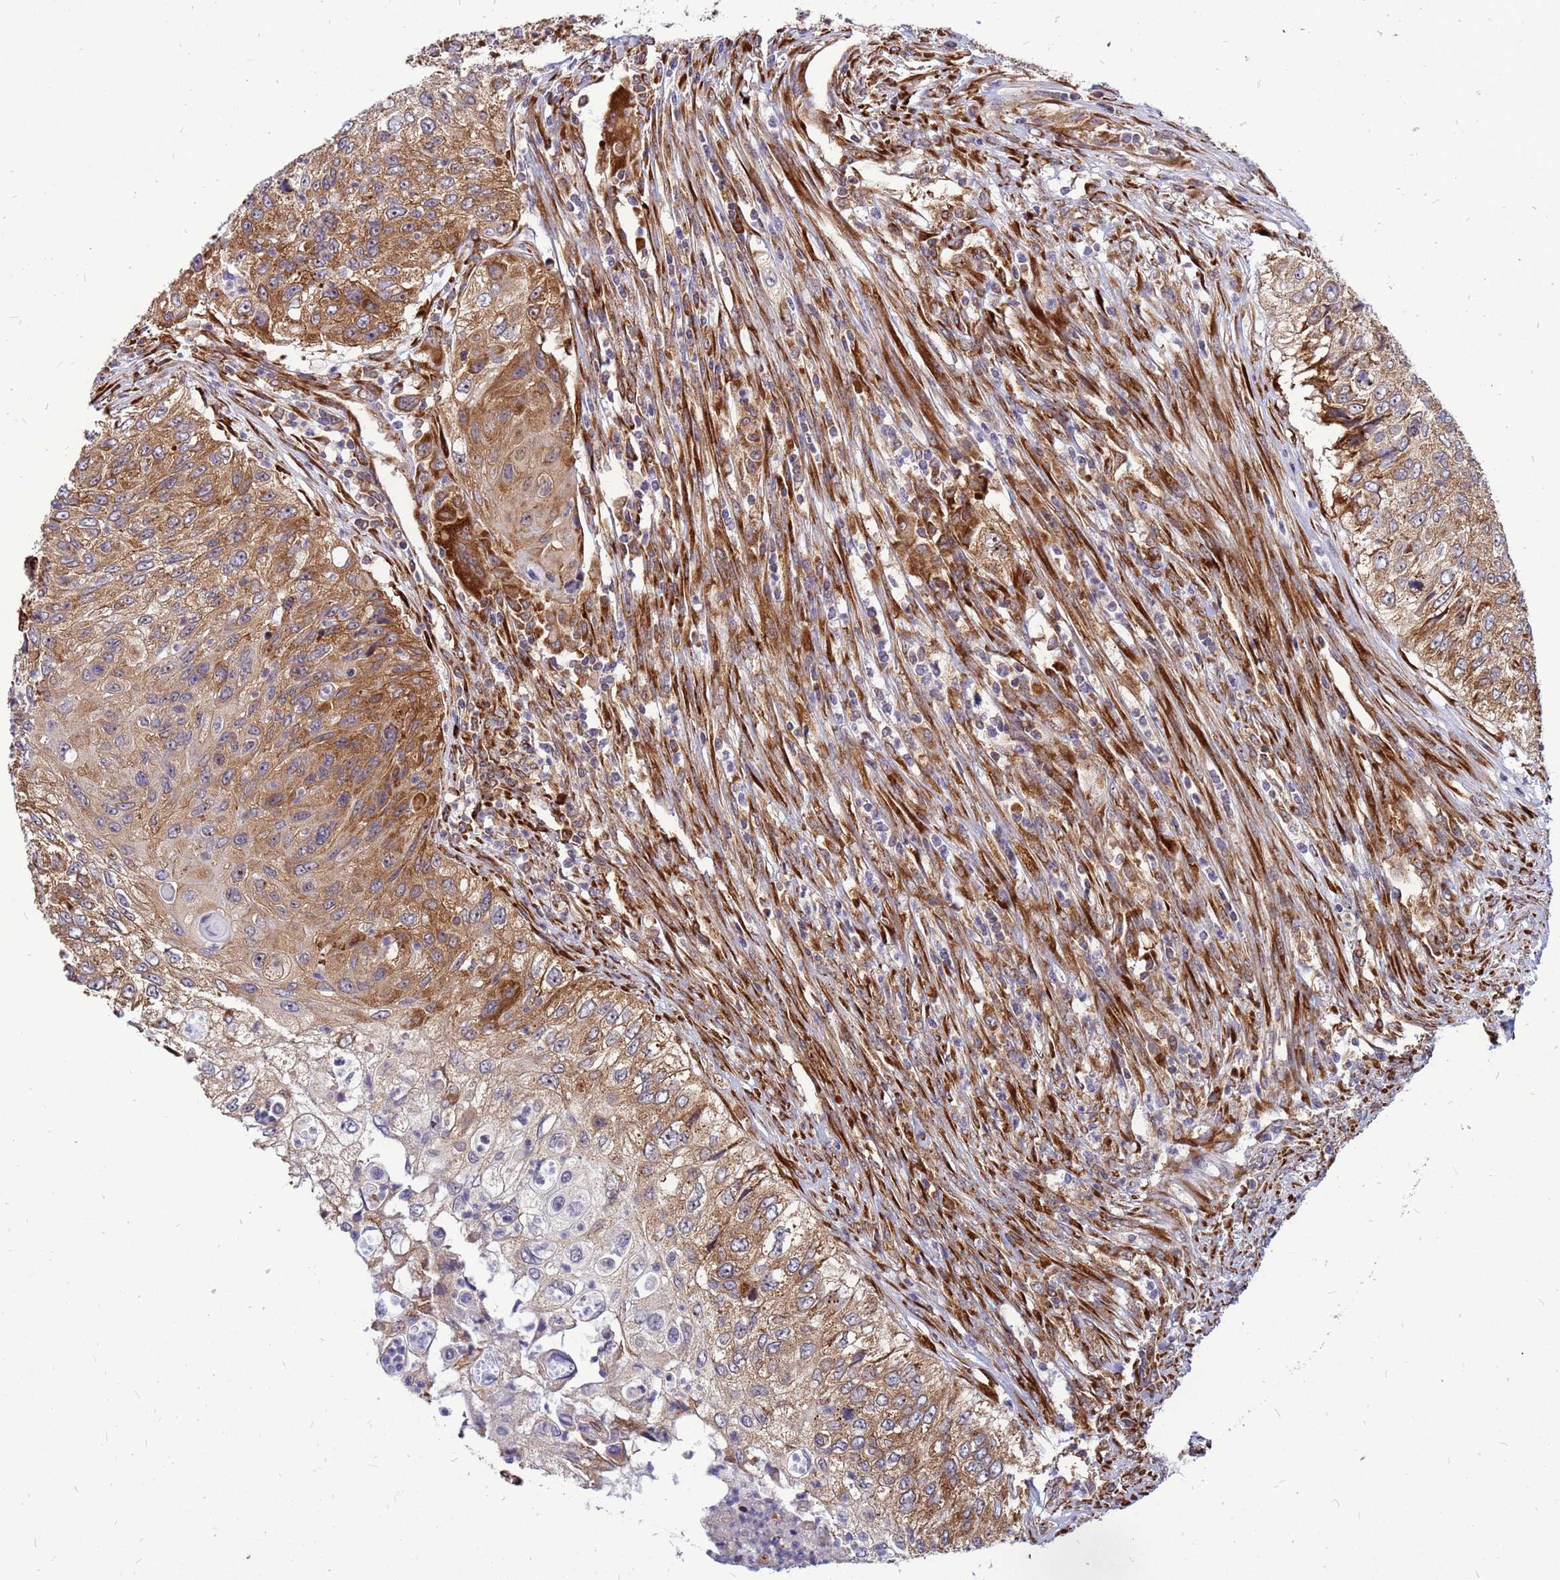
{"staining": {"intensity": "moderate", "quantity": ">75%", "location": "cytoplasmic/membranous"}, "tissue": "urothelial cancer", "cell_type": "Tumor cells", "image_type": "cancer", "snomed": [{"axis": "morphology", "description": "Urothelial carcinoma, High grade"}, {"axis": "topography", "description": "Urinary bladder"}], "caption": "High-grade urothelial carcinoma stained with a brown dye reveals moderate cytoplasmic/membranous positive expression in approximately >75% of tumor cells.", "gene": "RPL8", "patient": {"sex": "female", "age": 60}}